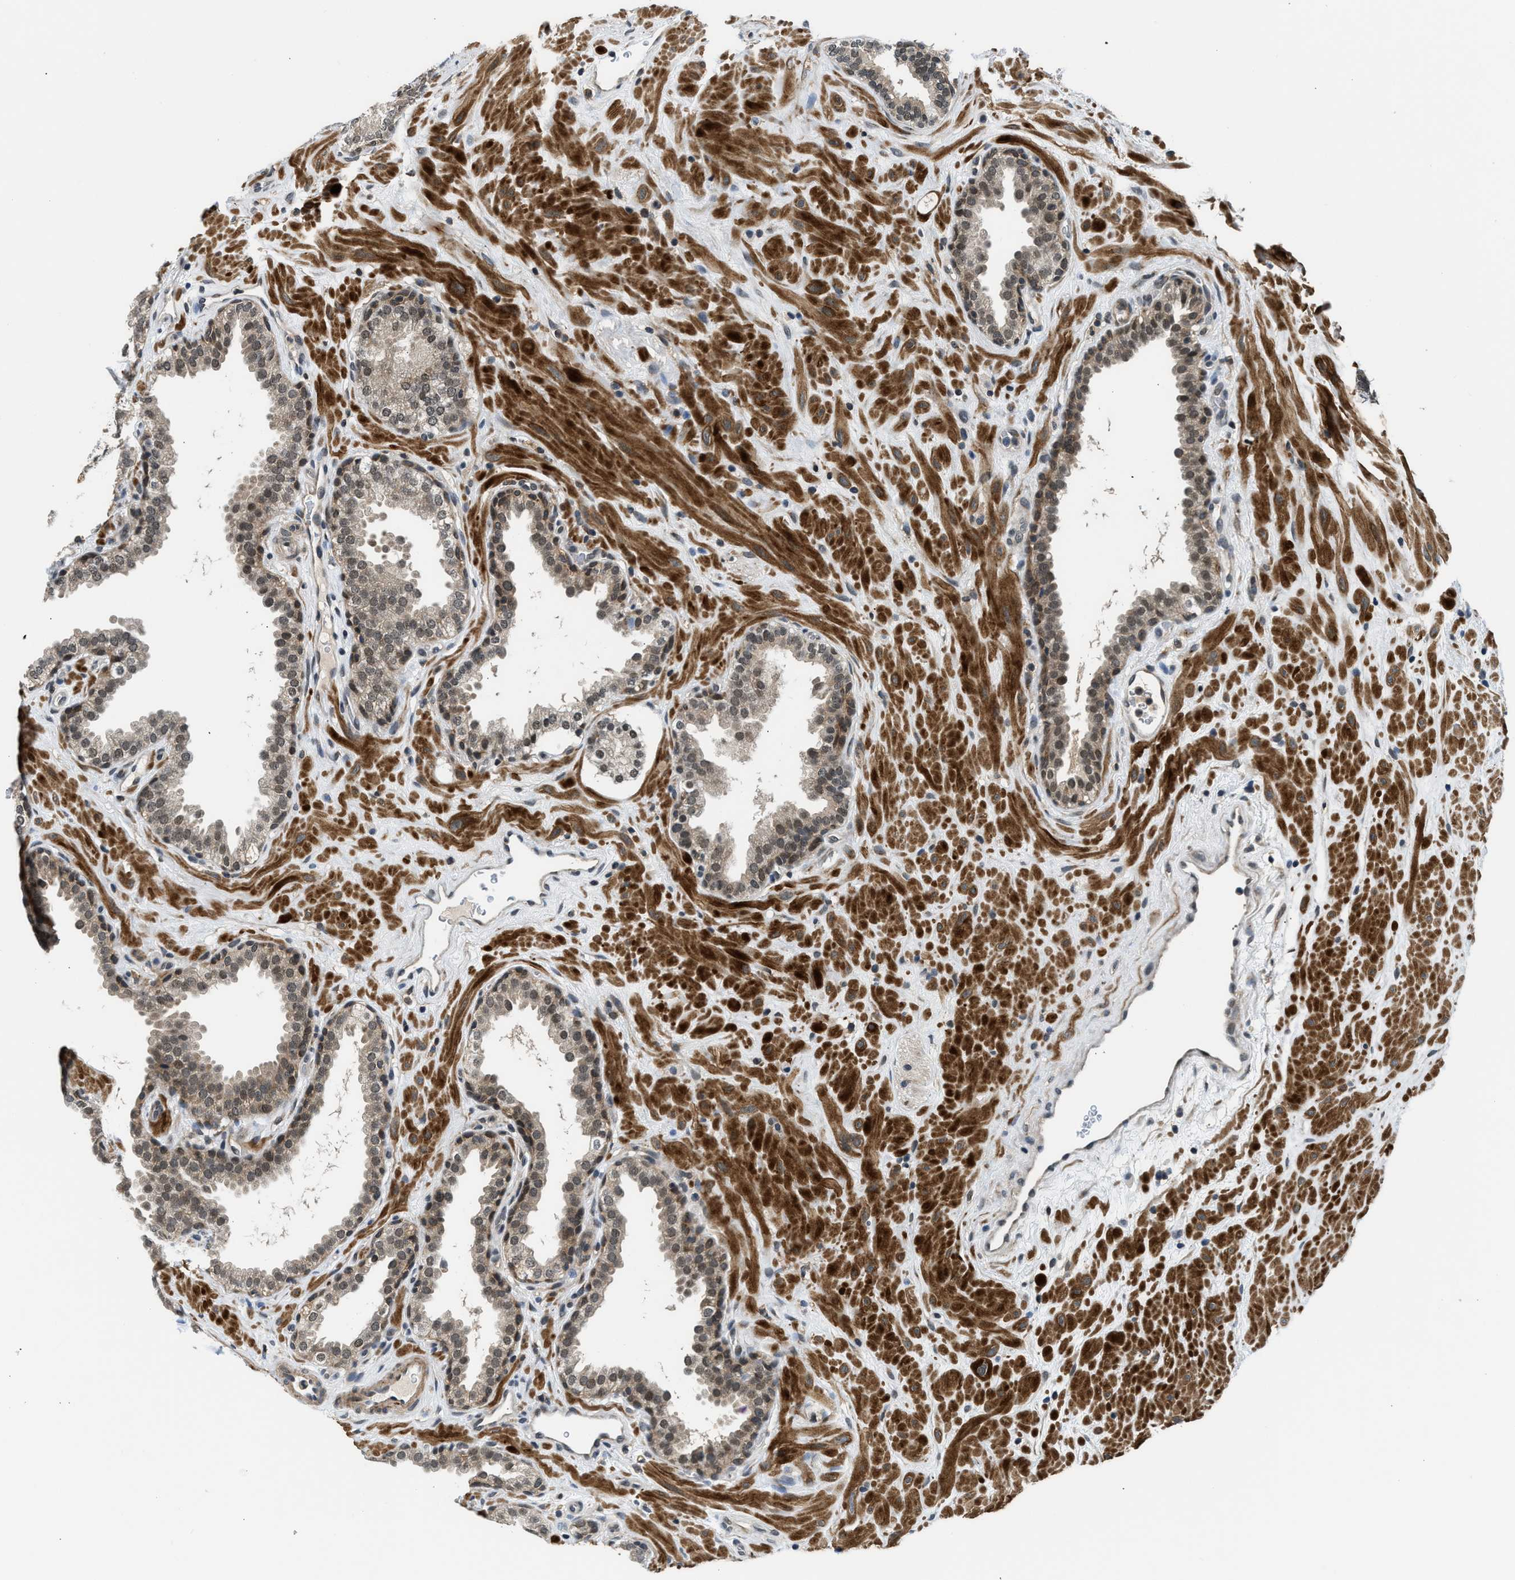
{"staining": {"intensity": "moderate", "quantity": ">75%", "location": "cytoplasmic/membranous,nuclear"}, "tissue": "prostate", "cell_type": "Glandular cells", "image_type": "normal", "snomed": [{"axis": "morphology", "description": "Normal tissue, NOS"}, {"axis": "topography", "description": "Prostate"}], "caption": "Protein expression analysis of unremarkable prostate shows moderate cytoplasmic/membranous,nuclear staining in about >75% of glandular cells. (Stains: DAB (3,3'-diaminobenzidine) in brown, nuclei in blue, Microscopy: brightfield microscopy at high magnification).", "gene": "MTMR1", "patient": {"sex": "male", "age": 51}}